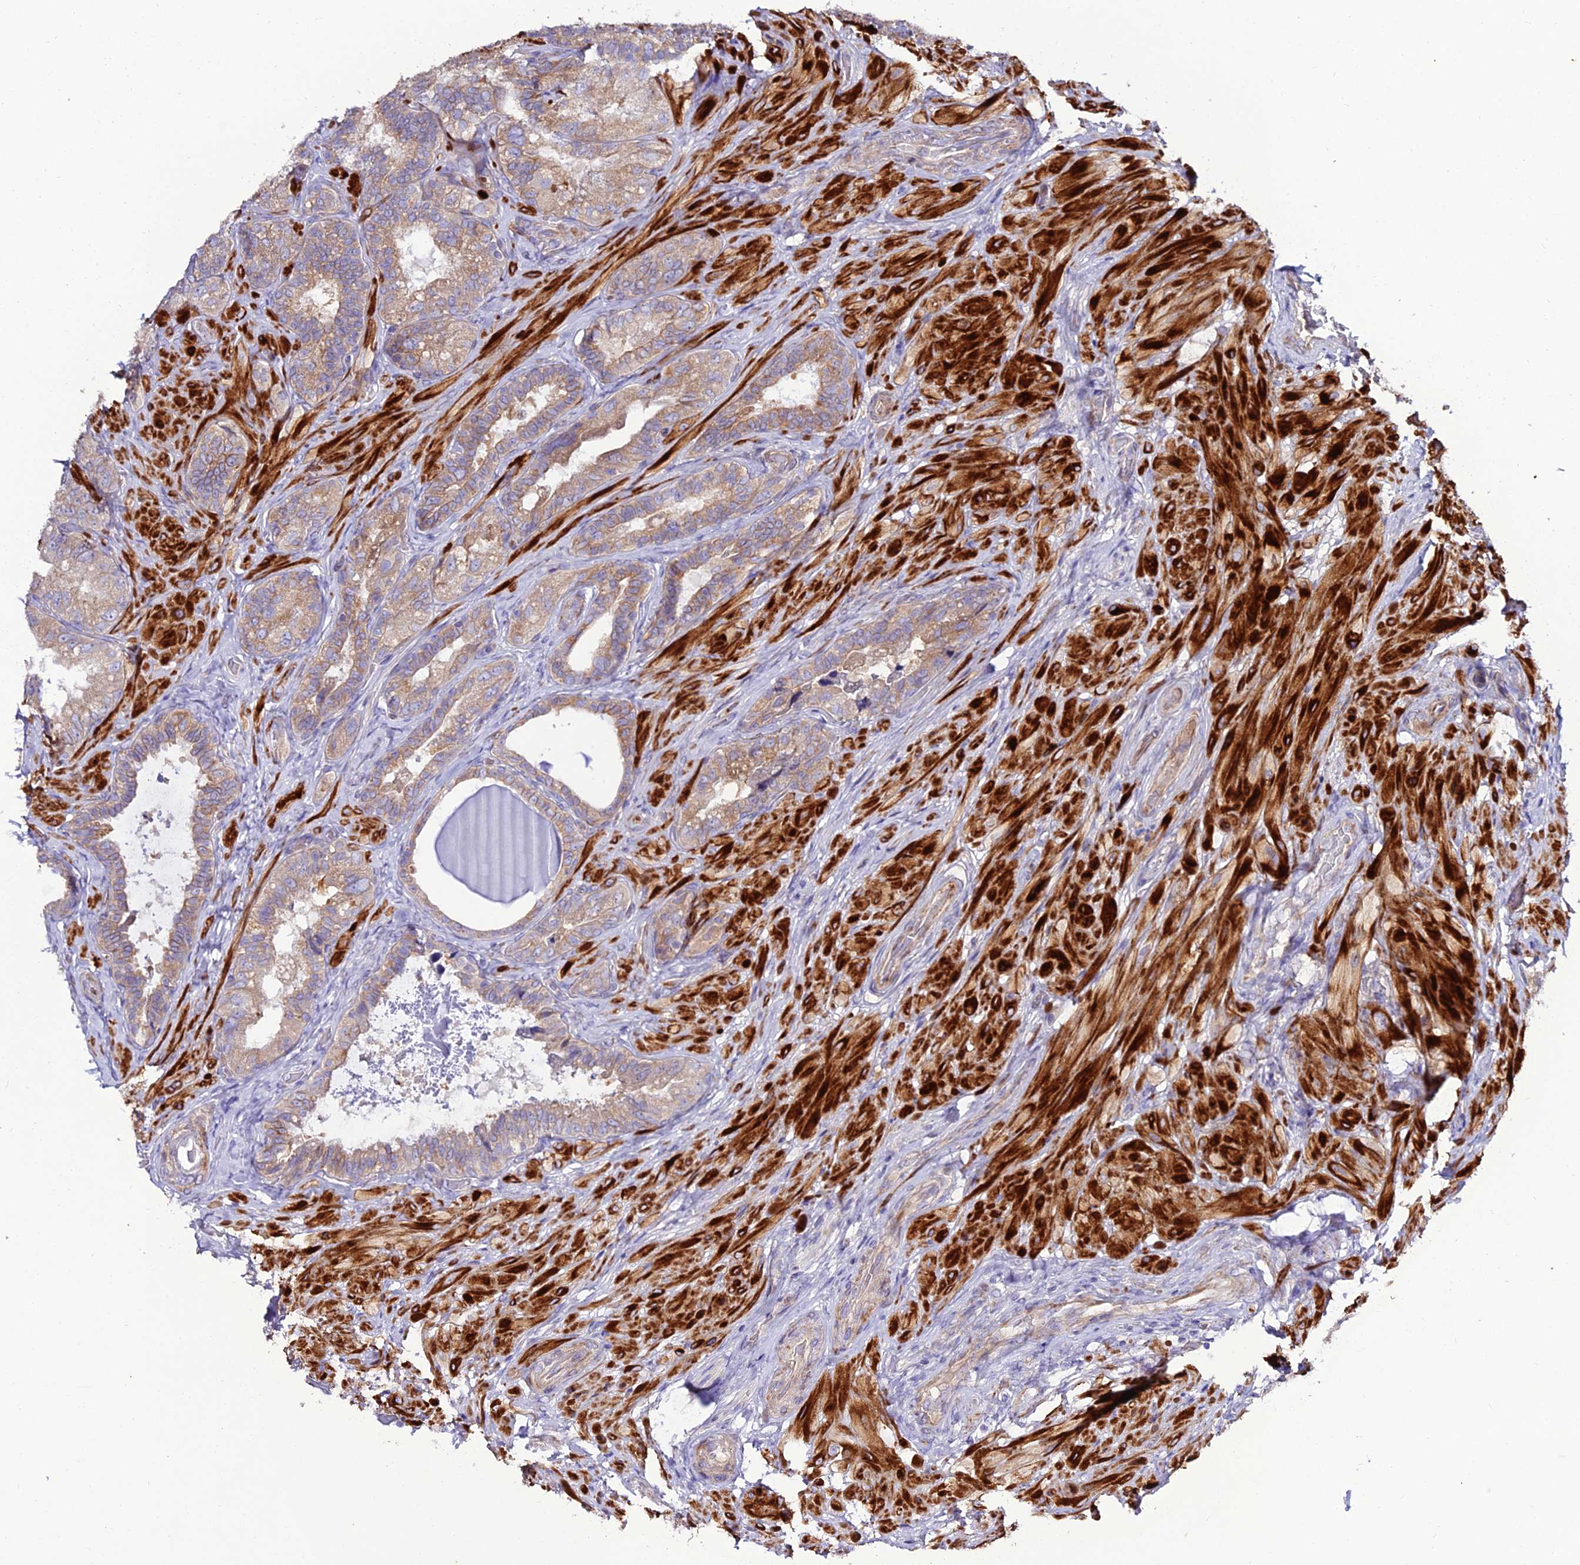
{"staining": {"intensity": "weak", "quantity": "25%-75%", "location": "cytoplasmic/membranous"}, "tissue": "seminal vesicle", "cell_type": "Glandular cells", "image_type": "normal", "snomed": [{"axis": "morphology", "description": "Normal tissue, NOS"}, {"axis": "topography", "description": "Prostate and seminal vesicle, NOS"}, {"axis": "topography", "description": "Prostate"}, {"axis": "topography", "description": "Seminal veicle"}], "caption": "A micrograph showing weak cytoplasmic/membranous expression in about 25%-75% of glandular cells in normal seminal vesicle, as visualized by brown immunohistochemical staining.", "gene": "ARL6IP1", "patient": {"sex": "male", "age": 67}}